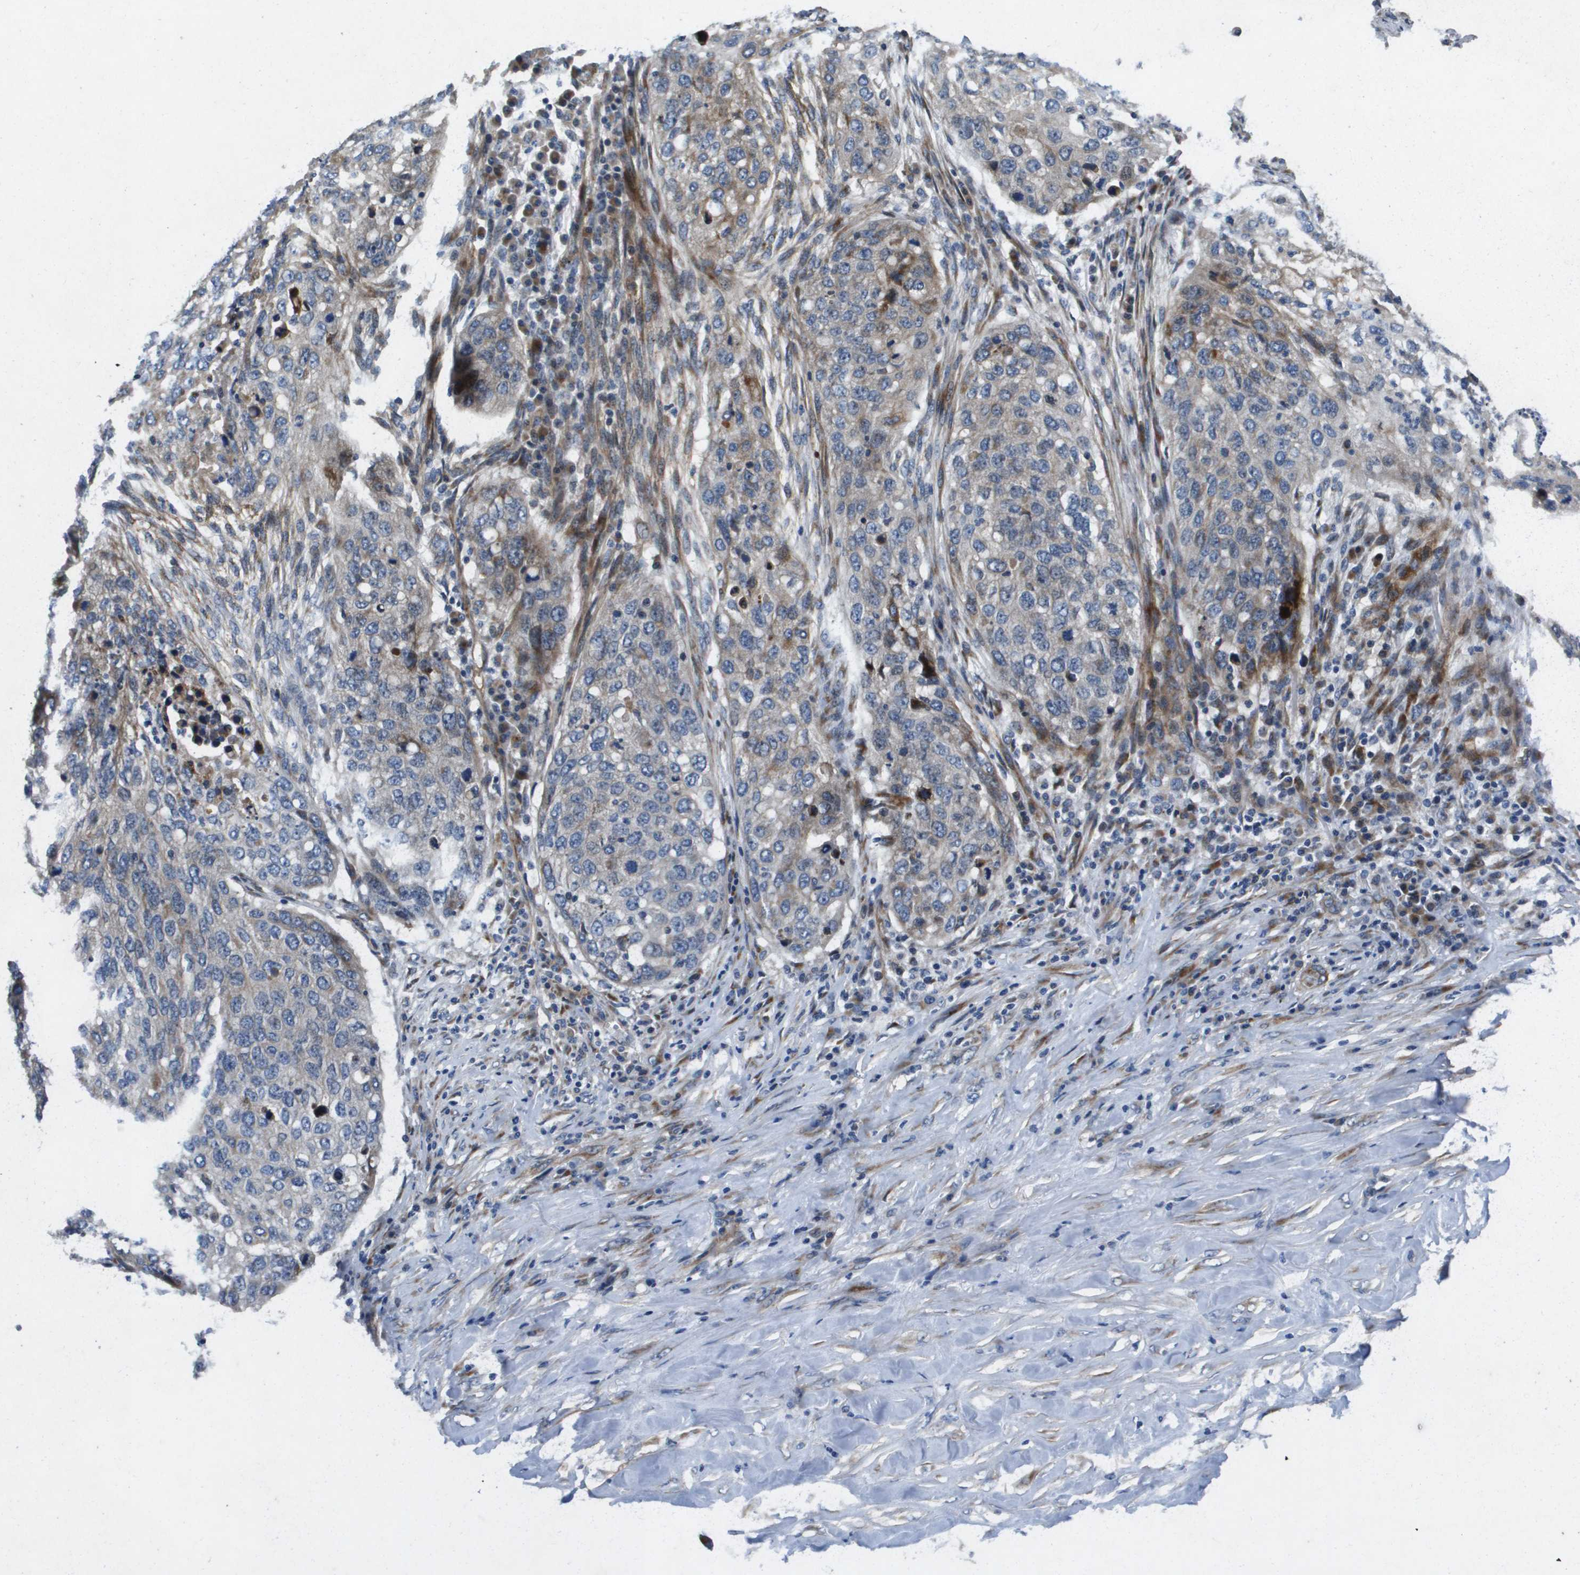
{"staining": {"intensity": "weak", "quantity": "<25%", "location": "cytoplasmic/membranous"}, "tissue": "lung cancer", "cell_type": "Tumor cells", "image_type": "cancer", "snomed": [{"axis": "morphology", "description": "Squamous cell carcinoma, NOS"}, {"axis": "topography", "description": "Lung"}], "caption": "Micrograph shows no protein positivity in tumor cells of lung squamous cell carcinoma tissue.", "gene": "ENTPD2", "patient": {"sex": "female", "age": 63}}